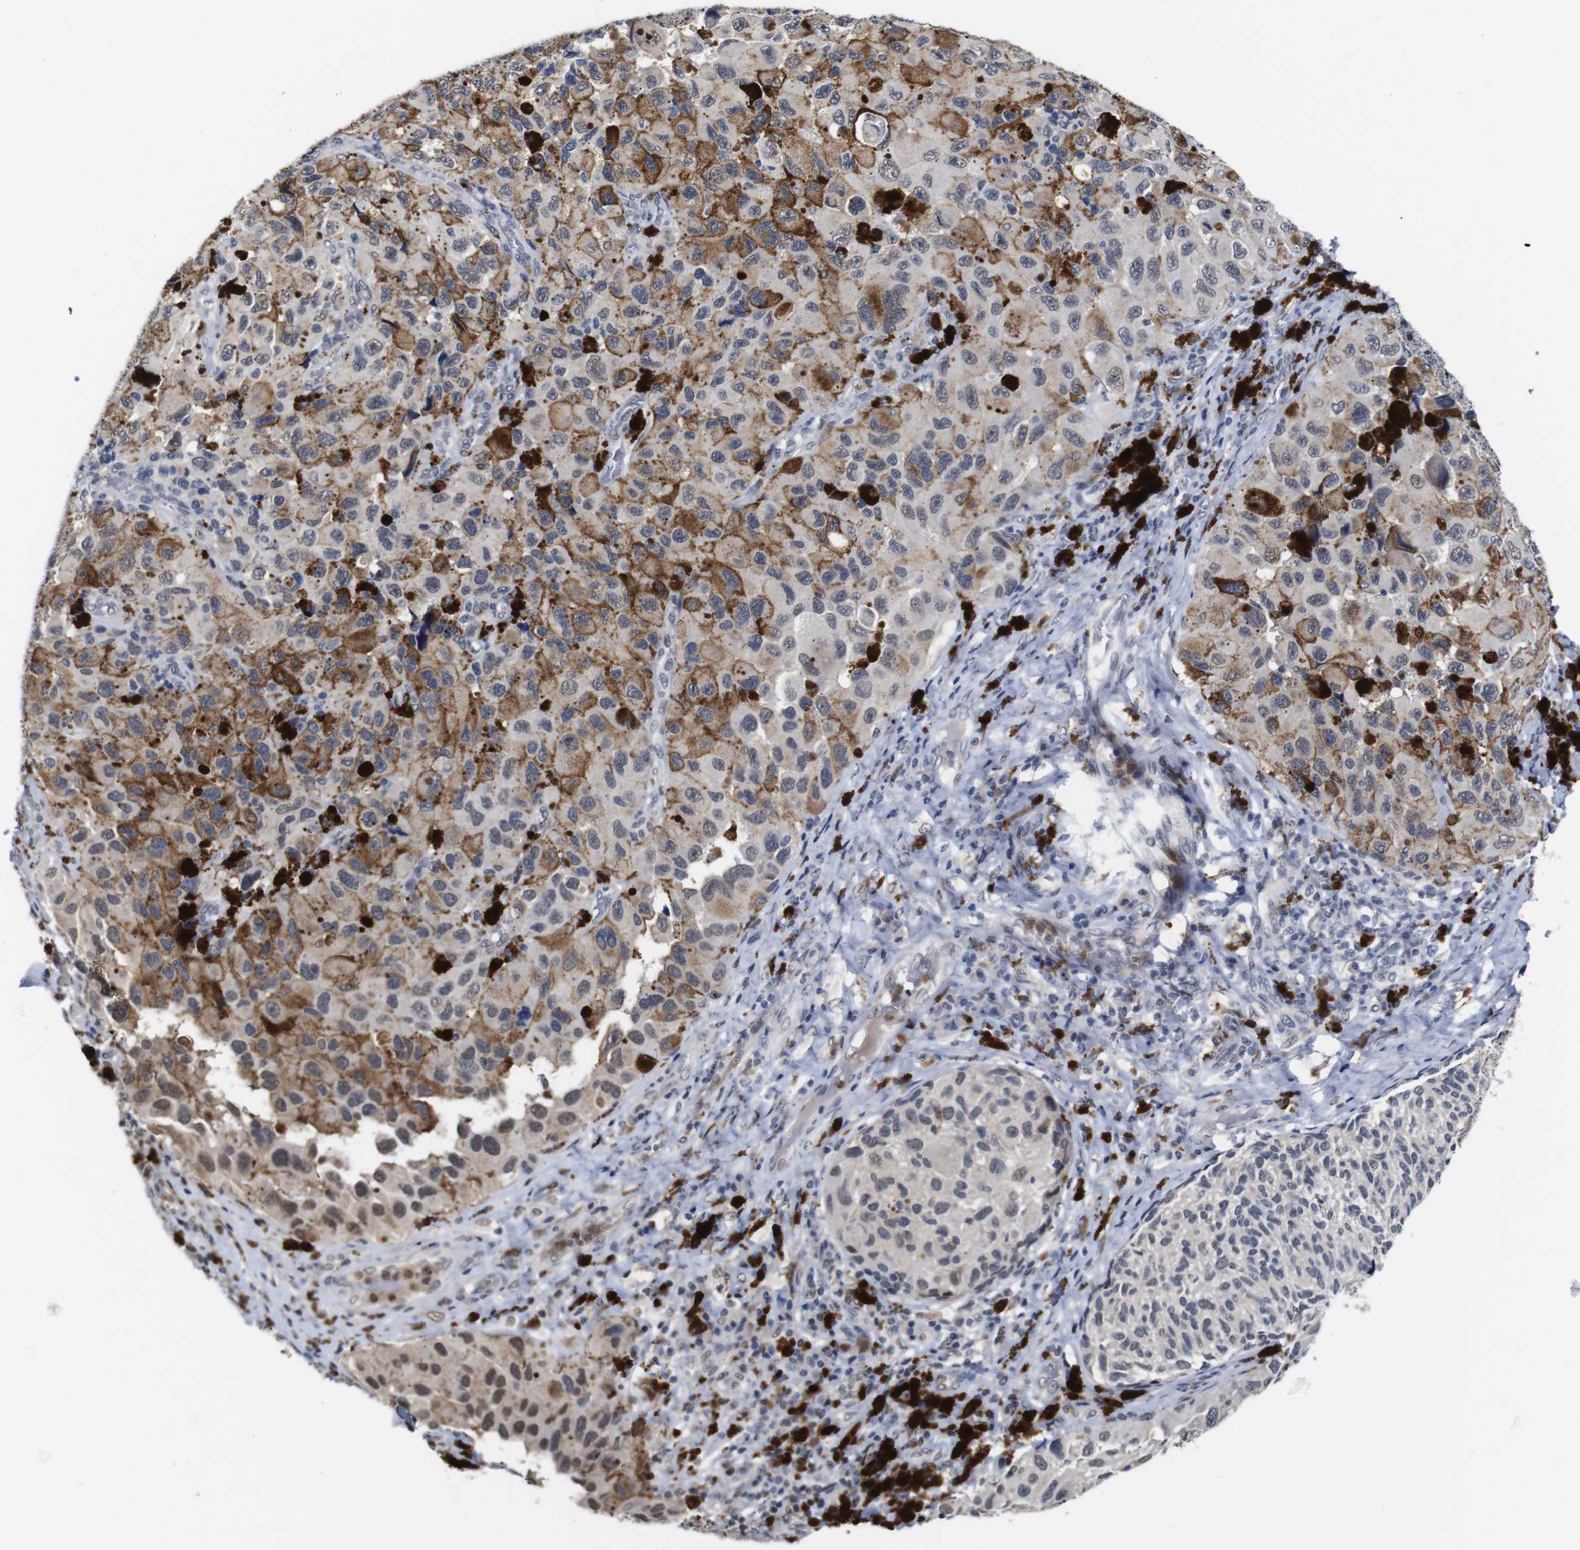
{"staining": {"intensity": "negative", "quantity": "none", "location": "none"}, "tissue": "melanoma", "cell_type": "Tumor cells", "image_type": "cancer", "snomed": [{"axis": "morphology", "description": "Malignant melanoma, NOS"}, {"axis": "topography", "description": "Skin"}], "caption": "Protein analysis of malignant melanoma exhibits no significant staining in tumor cells.", "gene": "NTRK3", "patient": {"sex": "female", "age": 73}}